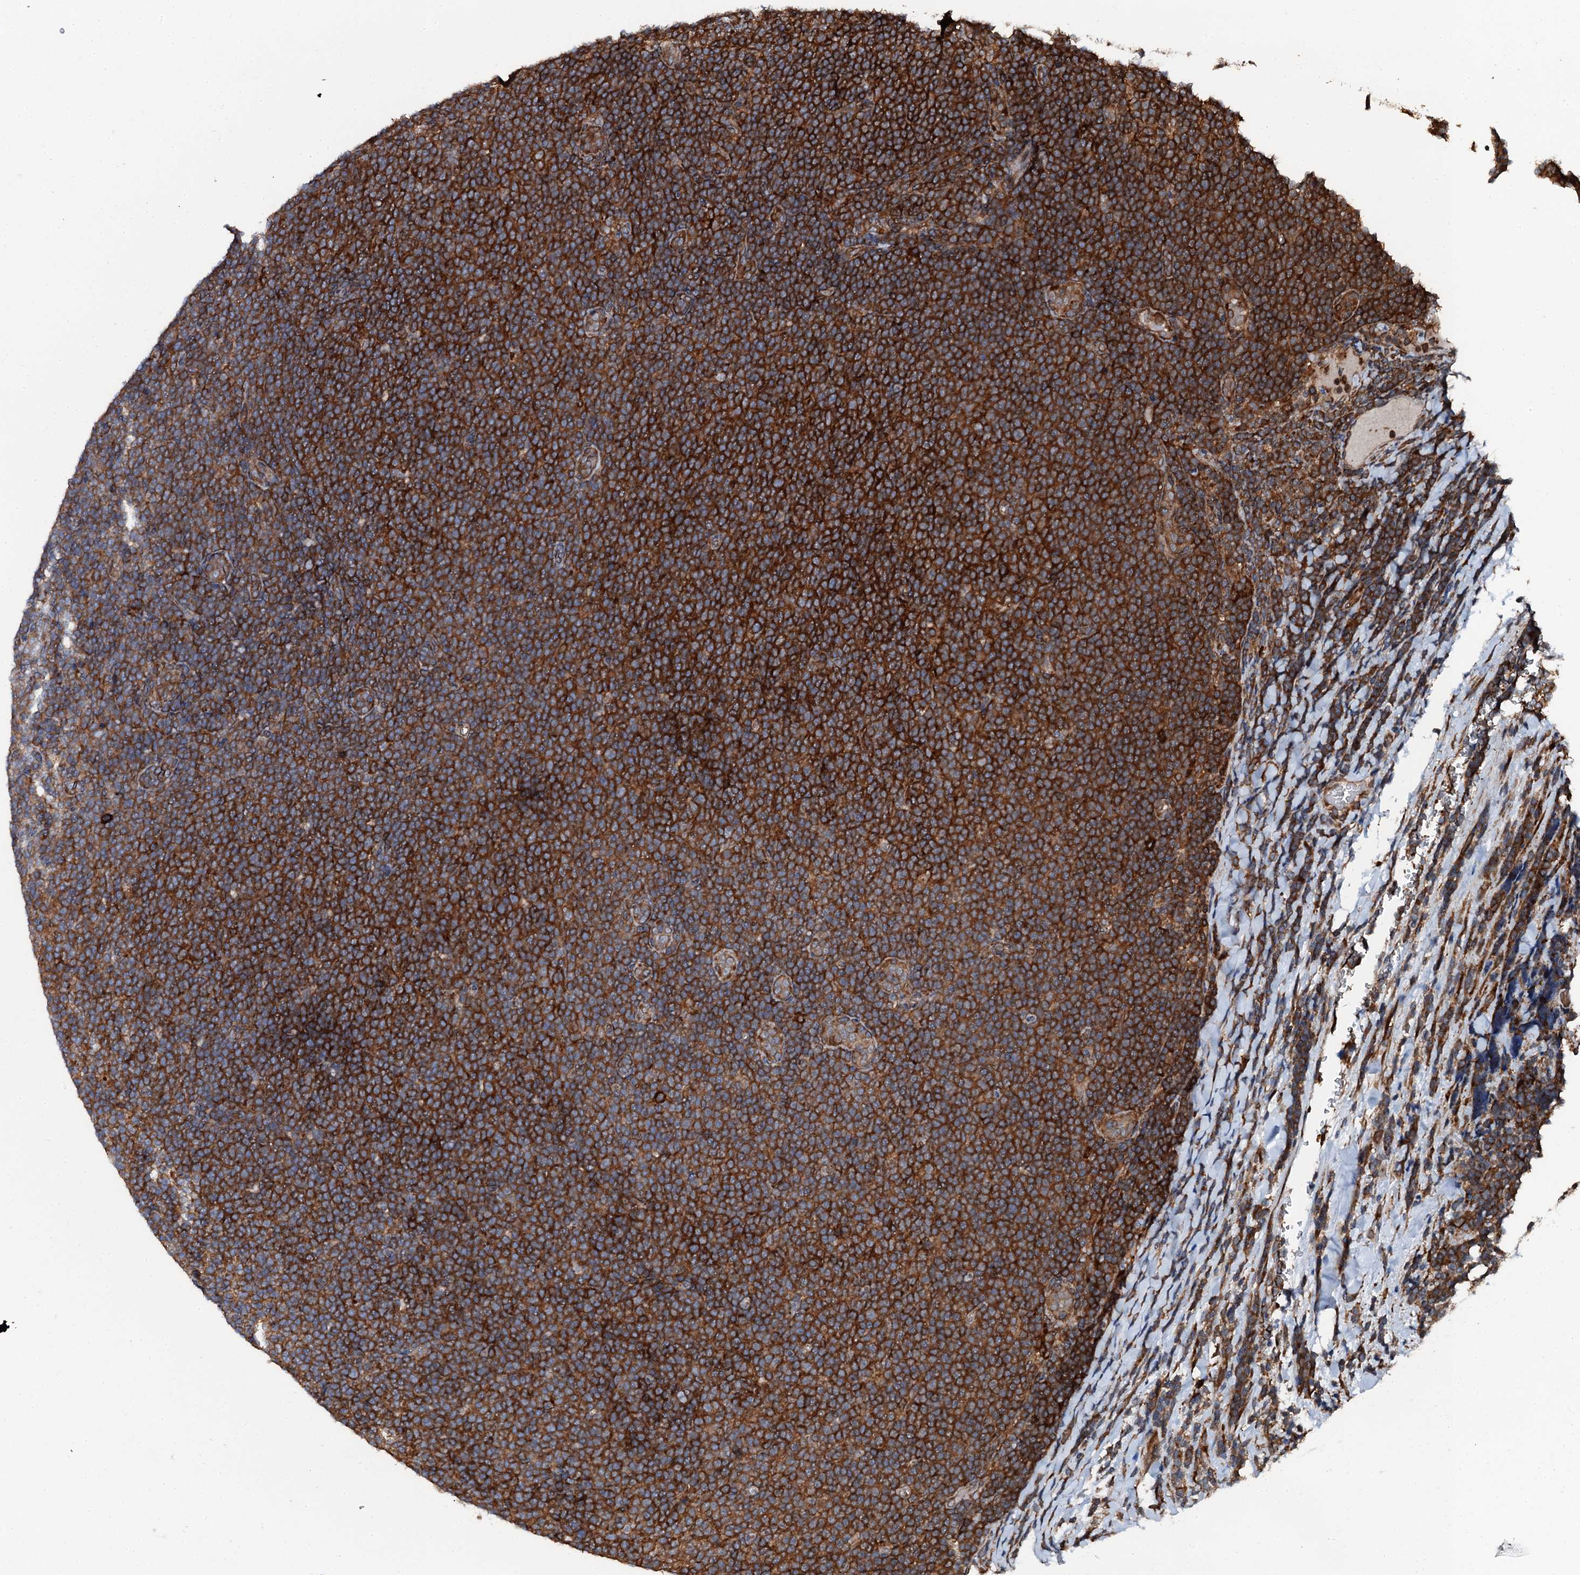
{"staining": {"intensity": "strong", "quantity": ">75%", "location": "cytoplasmic/membranous"}, "tissue": "lymphoma", "cell_type": "Tumor cells", "image_type": "cancer", "snomed": [{"axis": "morphology", "description": "Malignant lymphoma, non-Hodgkin's type, Low grade"}, {"axis": "topography", "description": "Lymph node"}], "caption": "High-power microscopy captured an immunohistochemistry micrograph of low-grade malignant lymphoma, non-Hodgkin's type, revealing strong cytoplasmic/membranous expression in about >75% of tumor cells. (Brightfield microscopy of DAB IHC at high magnification).", "gene": "EDC4", "patient": {"sex": "male", "age": 66}}